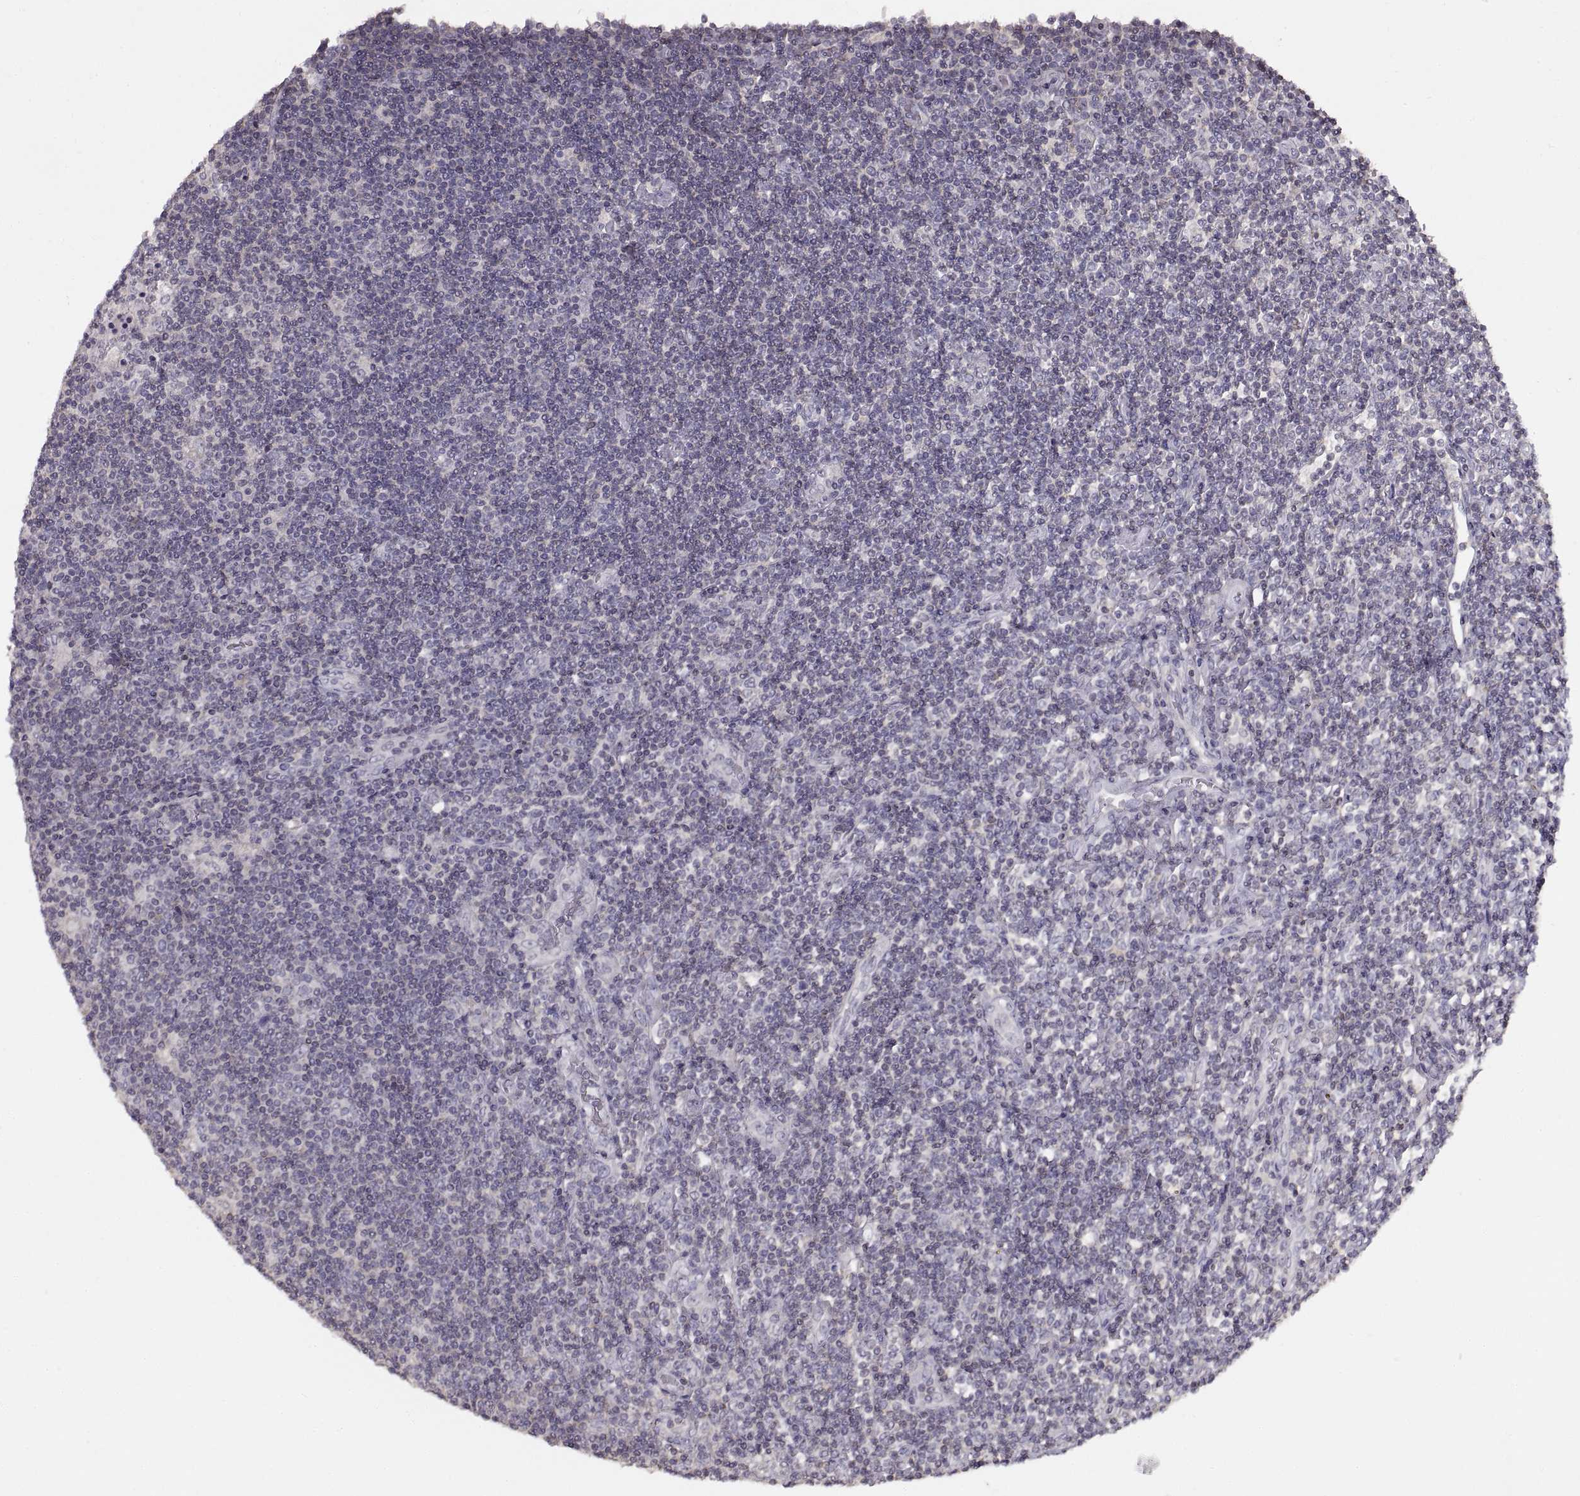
{"staining": {"intensity": "negative", "quantity": "none", "location": "none"}, "tissue": "lymphoma", "cell_type": "Tumor cells", "image_type": "cancer", "snomed": [{"axis": "morphology", "description": "Hodgkin's disease, NOS"}, {"axis": "topography", "description": "Lymph node"}], "caption": "A photomicrograph of Hodgkin's disease stained for a protein shows no brown staining in tumor cells.", "gene": "ADAM11", "patient": {"sex": "male", "age": 40}}